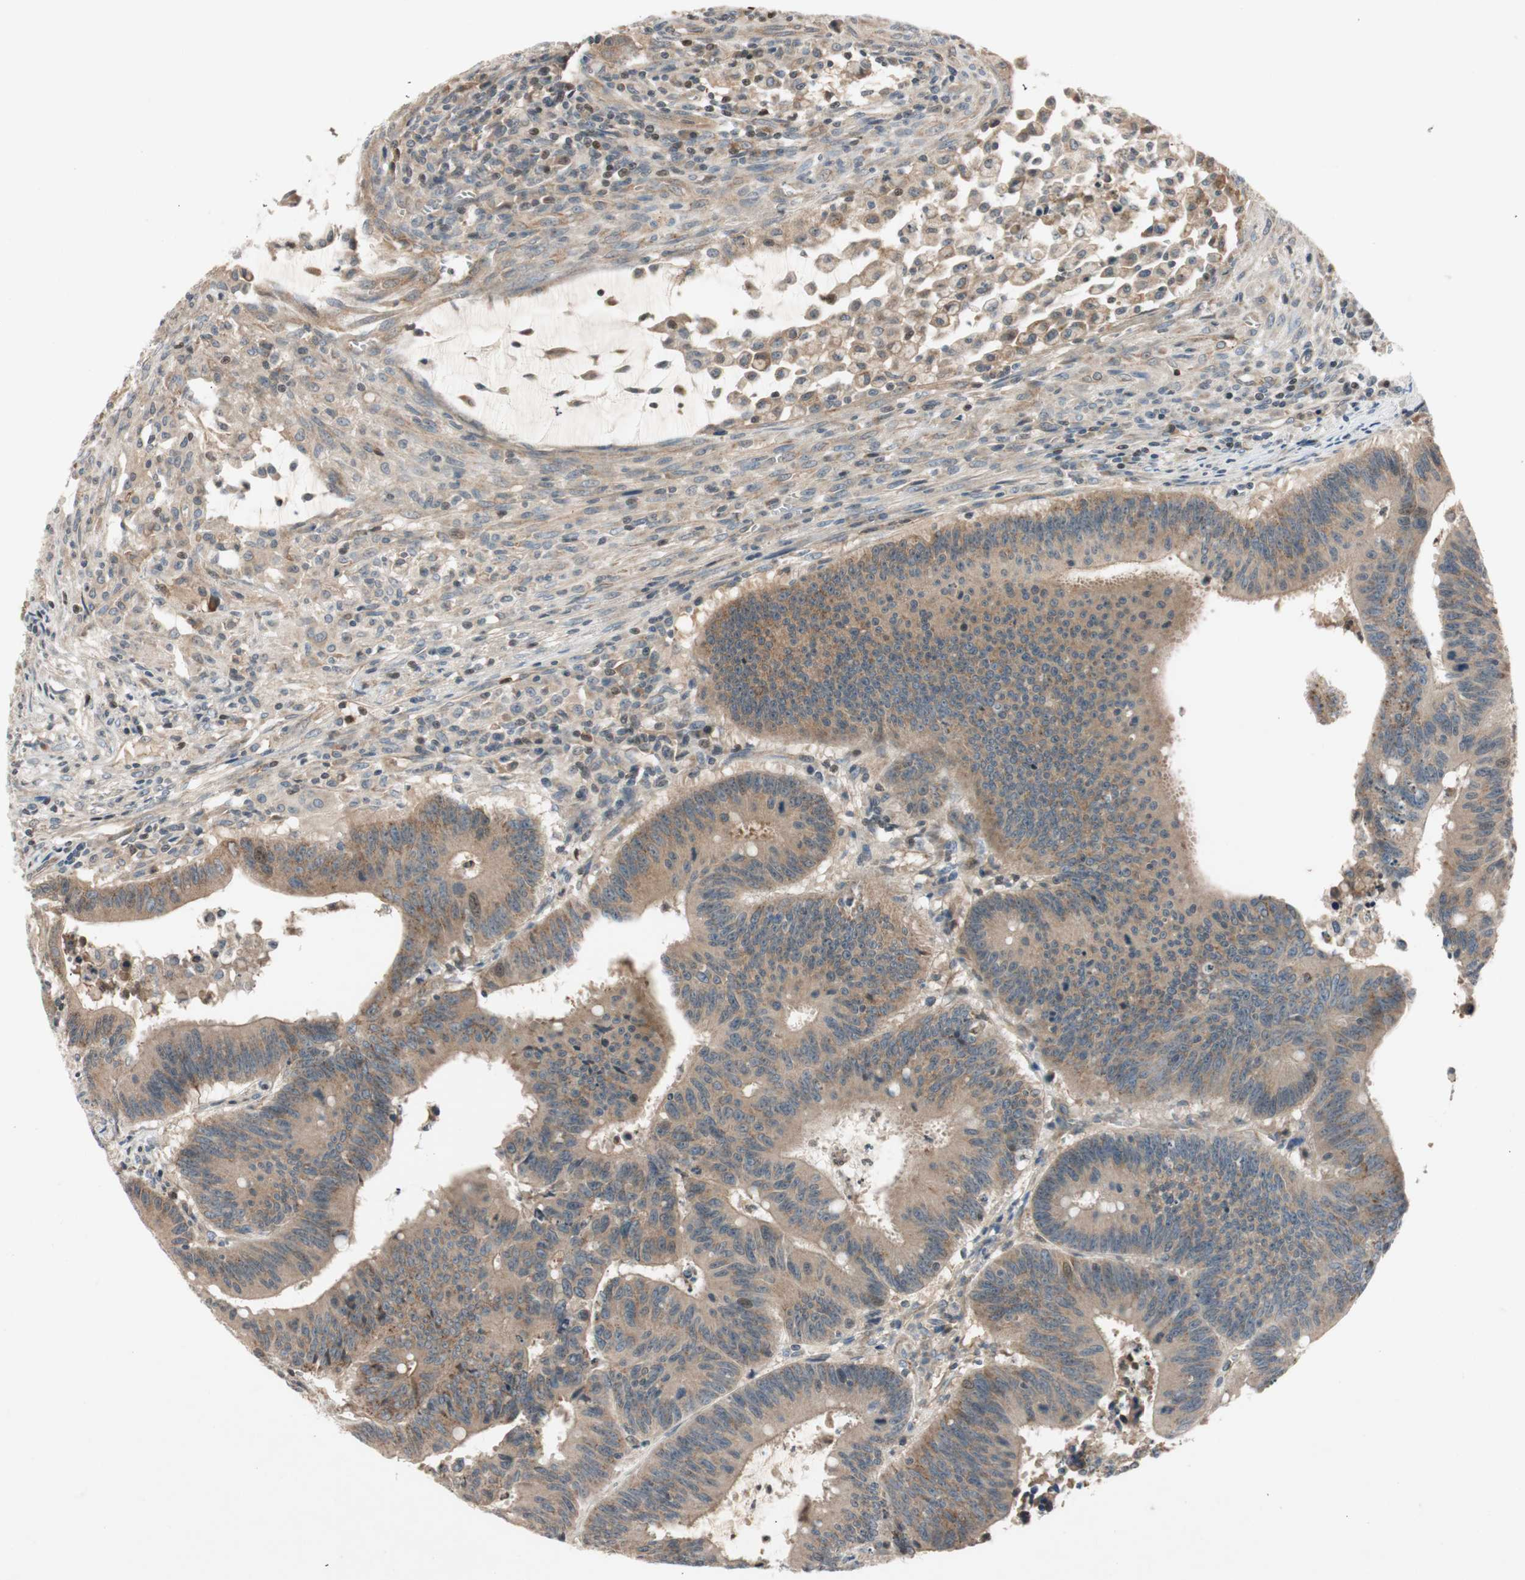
{"staining": {"intensity": "moderate", "quantity": ">75%", "location": "cytoplasmic/membranous"}, "tissue": "colorectal cancer", "cell_type": "Tumor cells", "image_type": "cancer", "snomed": [{"axis": "morphology", "description": "Adenocarcinoma, NOS"}, {"axis": "topography", "description": "Colon"}], "caption": "This photomicrograph reveals colorectal adenocarcinoma stained with IHC to label a protein in brown. The cytoplasmic/membranous of tumor cells show moderate positivity for the protein. Nuclei are counter-stained blue.", "gene": "GCLM", "patient": {"sex": "male", "age": 45}}